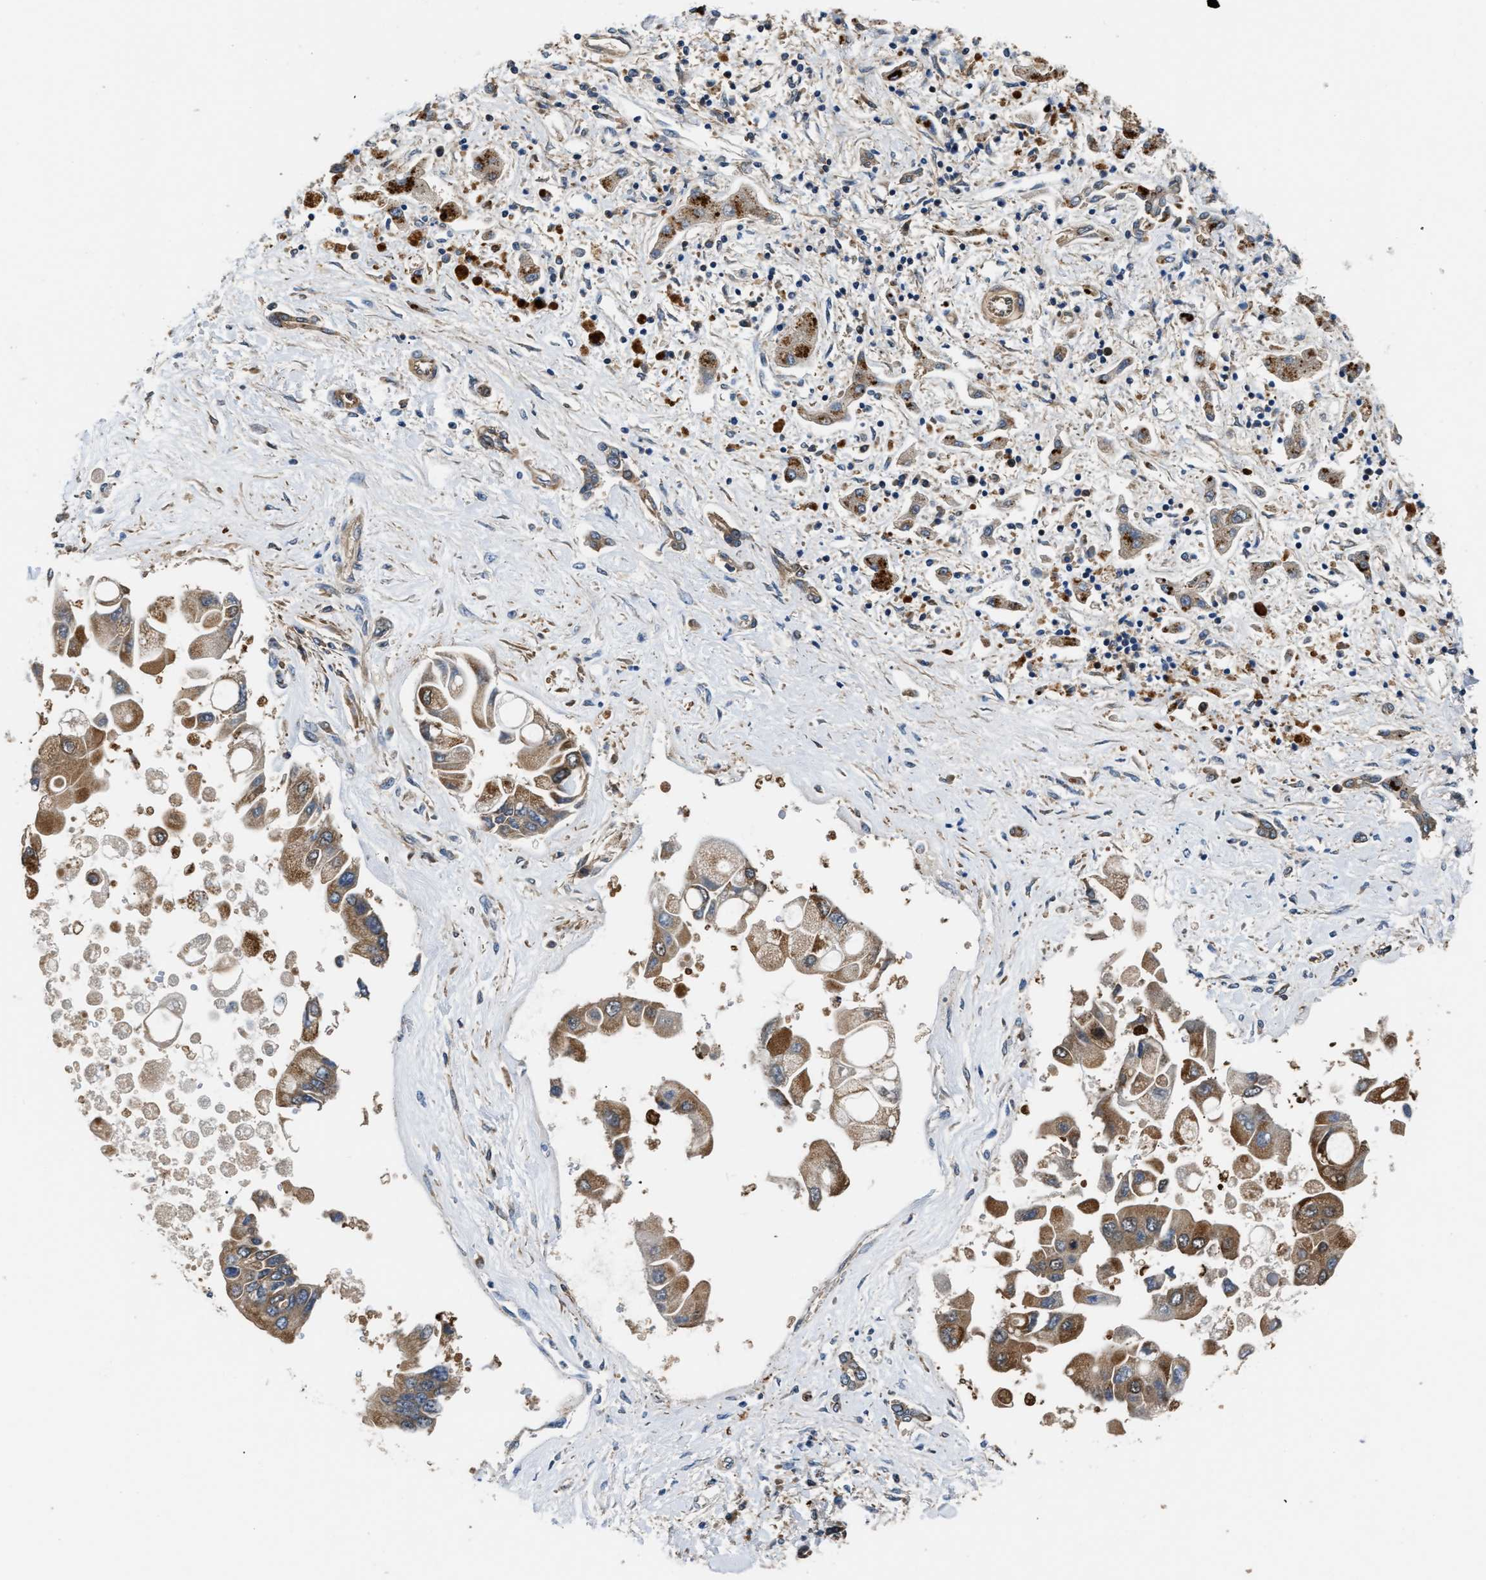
{"staining": {"intensity": "moderate", "quantity": ">75%", "location": "cytoplasmic/membranous"}, "tissue": "liver cancer", "cell_type": "Tumor cells", "image_type": "cancer", "snomed": [{"axis": "morphology", "description": "Cholangiocarcinoma"}, {"axis": "topography", "description": "Liver"}], "caption": "Immunohistochemical staining of cholangiocarcinoma (liver) displays medium levels of moderate cytoplasmic/membranous expression in approximately >75% of tumor cells. The staining was performed using DAB (3,3'-diaminobenzidine) to visualize the protein expression in brown, while the nuclei were stained in blue with hematoxylin (Magnification: 20x).", "gene": "PPA1", "patient": {"sex": "male", "age": 50}}